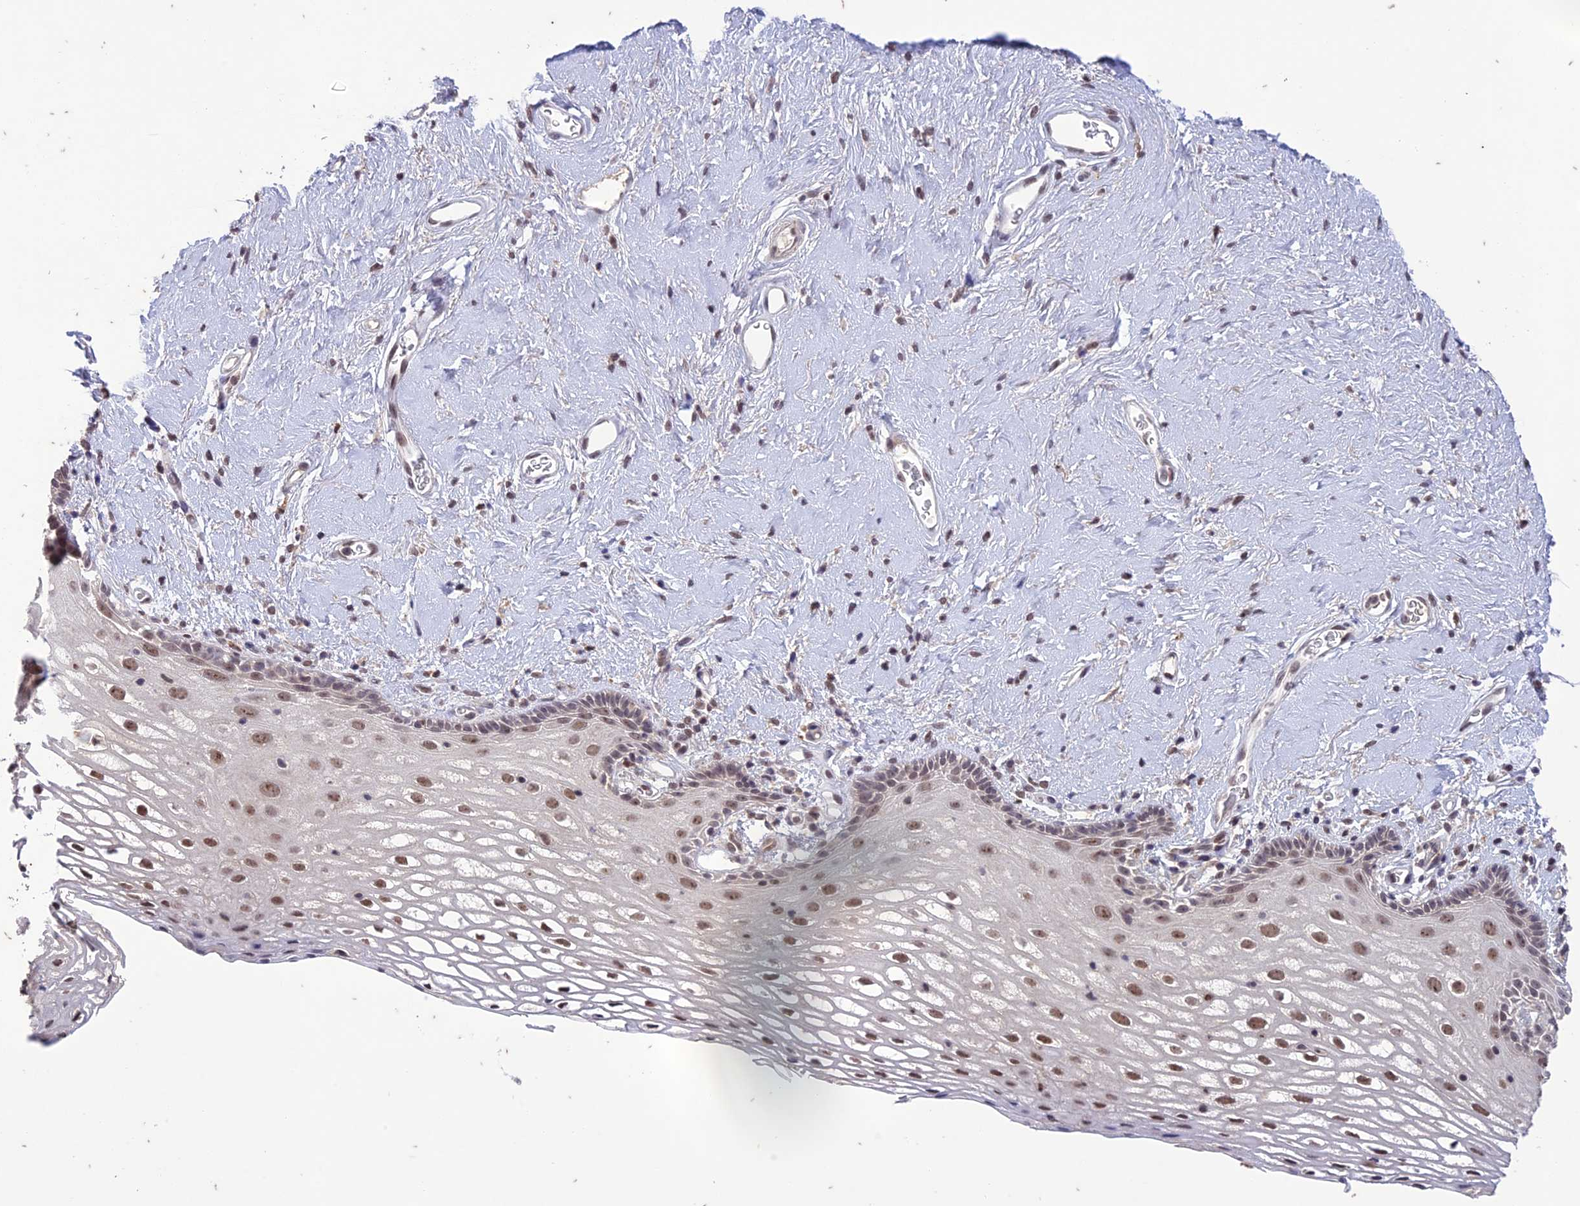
{"staining": {"intensity": "moderate", "quantity": ">75%", "location": "nuclear"}, "tissue": "vagina", "cell_type": "Squamous epithelial cells", "image_type": "normal", "snomed": [{"axis": "morphology", "description": "Normal tissue, NOS"}, {"axis": "morphology", "description": "Adenocarcinoma, NOS"}, {"axis": "topography", "description": "Rectum"}, {"axis": "topography", "description": "Vagina"}], "caption": "Protein staining displays moderate nuclear expression in approximately >75% of squamous epithelial cells in benign vagina. Using DAB (brown) and hematoxylin (blue) stains, captured at high magnification using brightfield microscopy.", "gene": "POP4", "patient": {"sex": "female", "age": 71}}